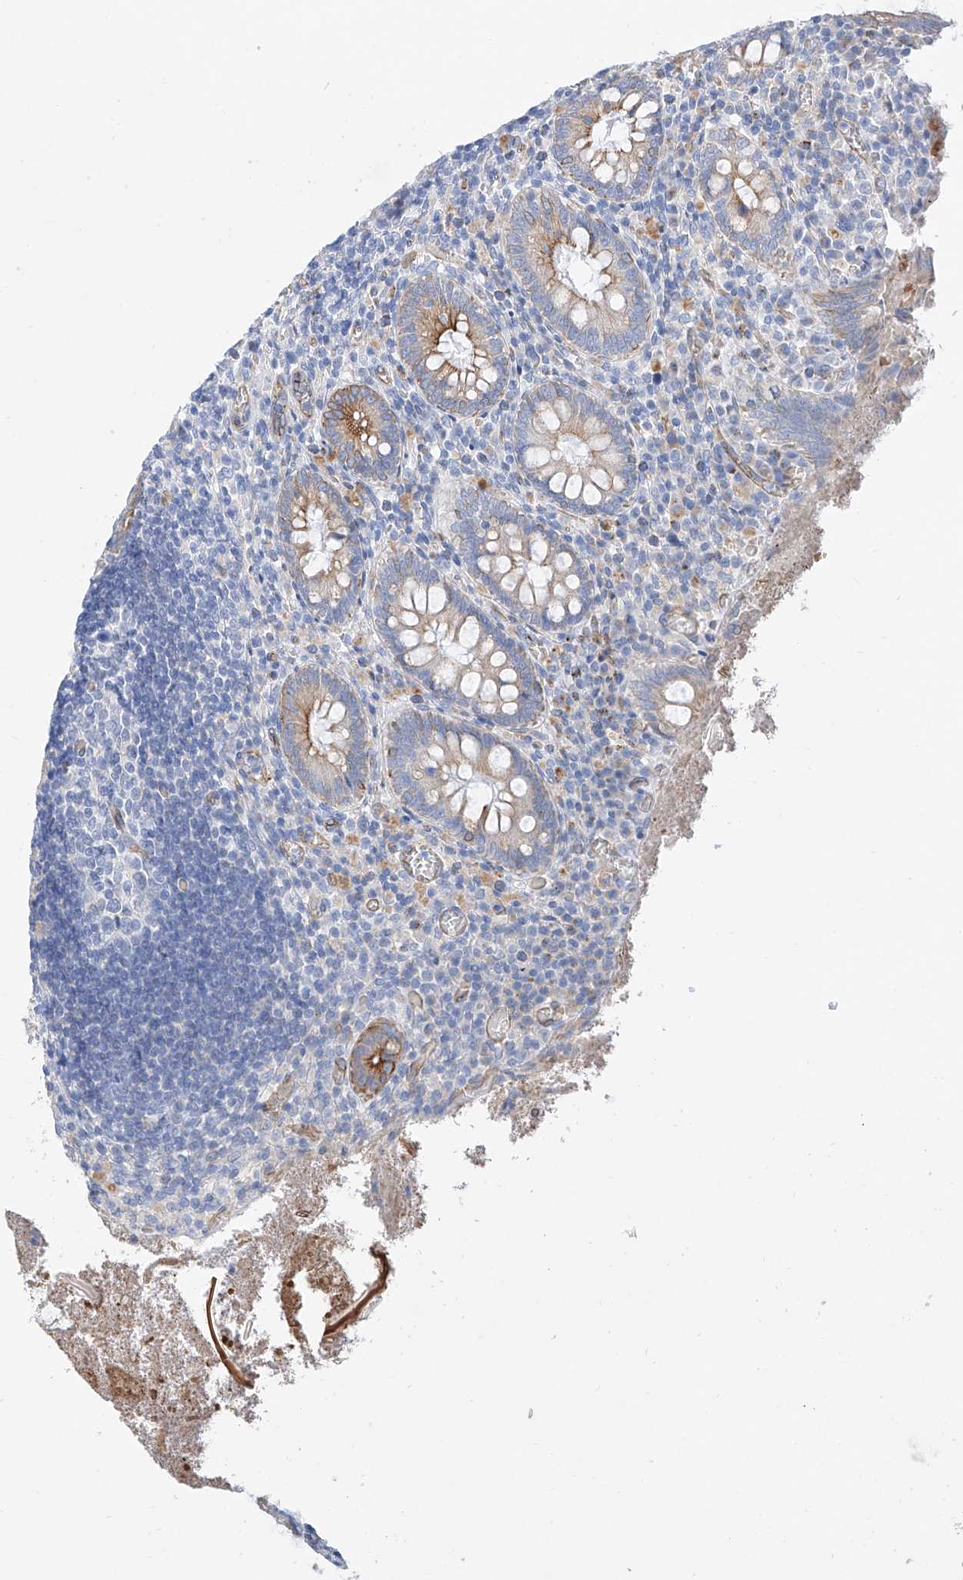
{"staining": {"intensity": "moderate", "quantity": ">75%", "location": "cytoplasmic/membranous"}, "tissue": "appendix", "cell_type": "Glandular cells", "image_type": "normal", "snomed": [{"axis": "morphology", "description": "Normal tissue, NOS"}, {"axis": "topography", "description": "Appendix"}], "caption": "This histopathology image displays IHC staining of unremarkable appendix, with medium moderate cytoplasmic/membranous staining in approximately >75% of glandular cells.", "gene": "SBSPON", "patient": {"sex": "female", "age": 17}}